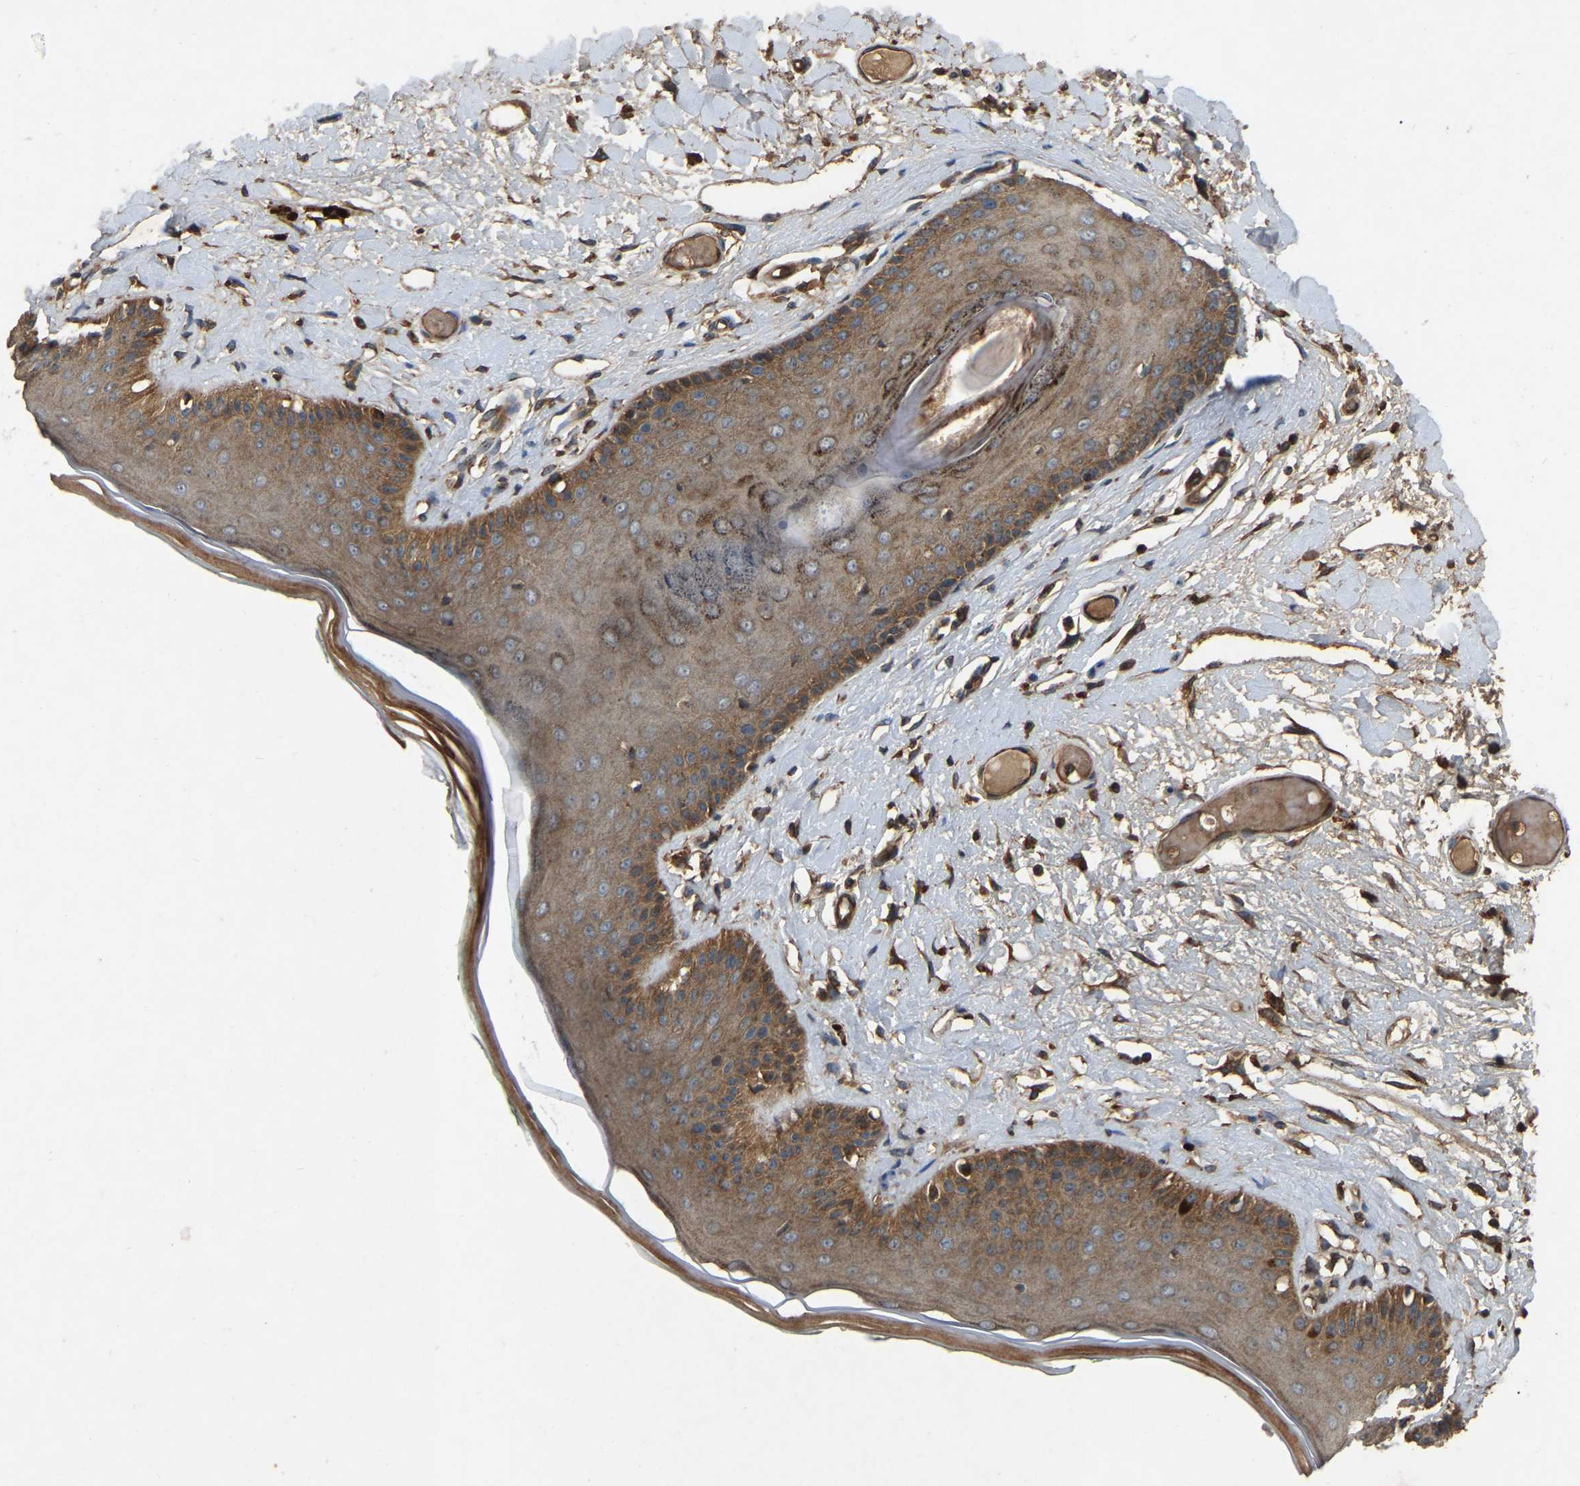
{"staining": {"intensity": "strong", "quantity": ">75%", "location": "cytoplasmic/membranous"}, "tissue": "skin", "cell_type": "Epidermal cells", "image_type": "normal", "snomed": [{"axis": "morphology", "description": "Normal tissue, NOS"}, {"axis": "topography", "description": "Vulva"}], "caption": "Immunohistochemistry image of unremarkable human skin stained for a protein (brown), which demonstrates high levels of strong cytoplasmic/membranous staining in about >75% of epidermal cells.", "gene": "SAMD9L", "patient": {"sex": "female", "age": 73}}